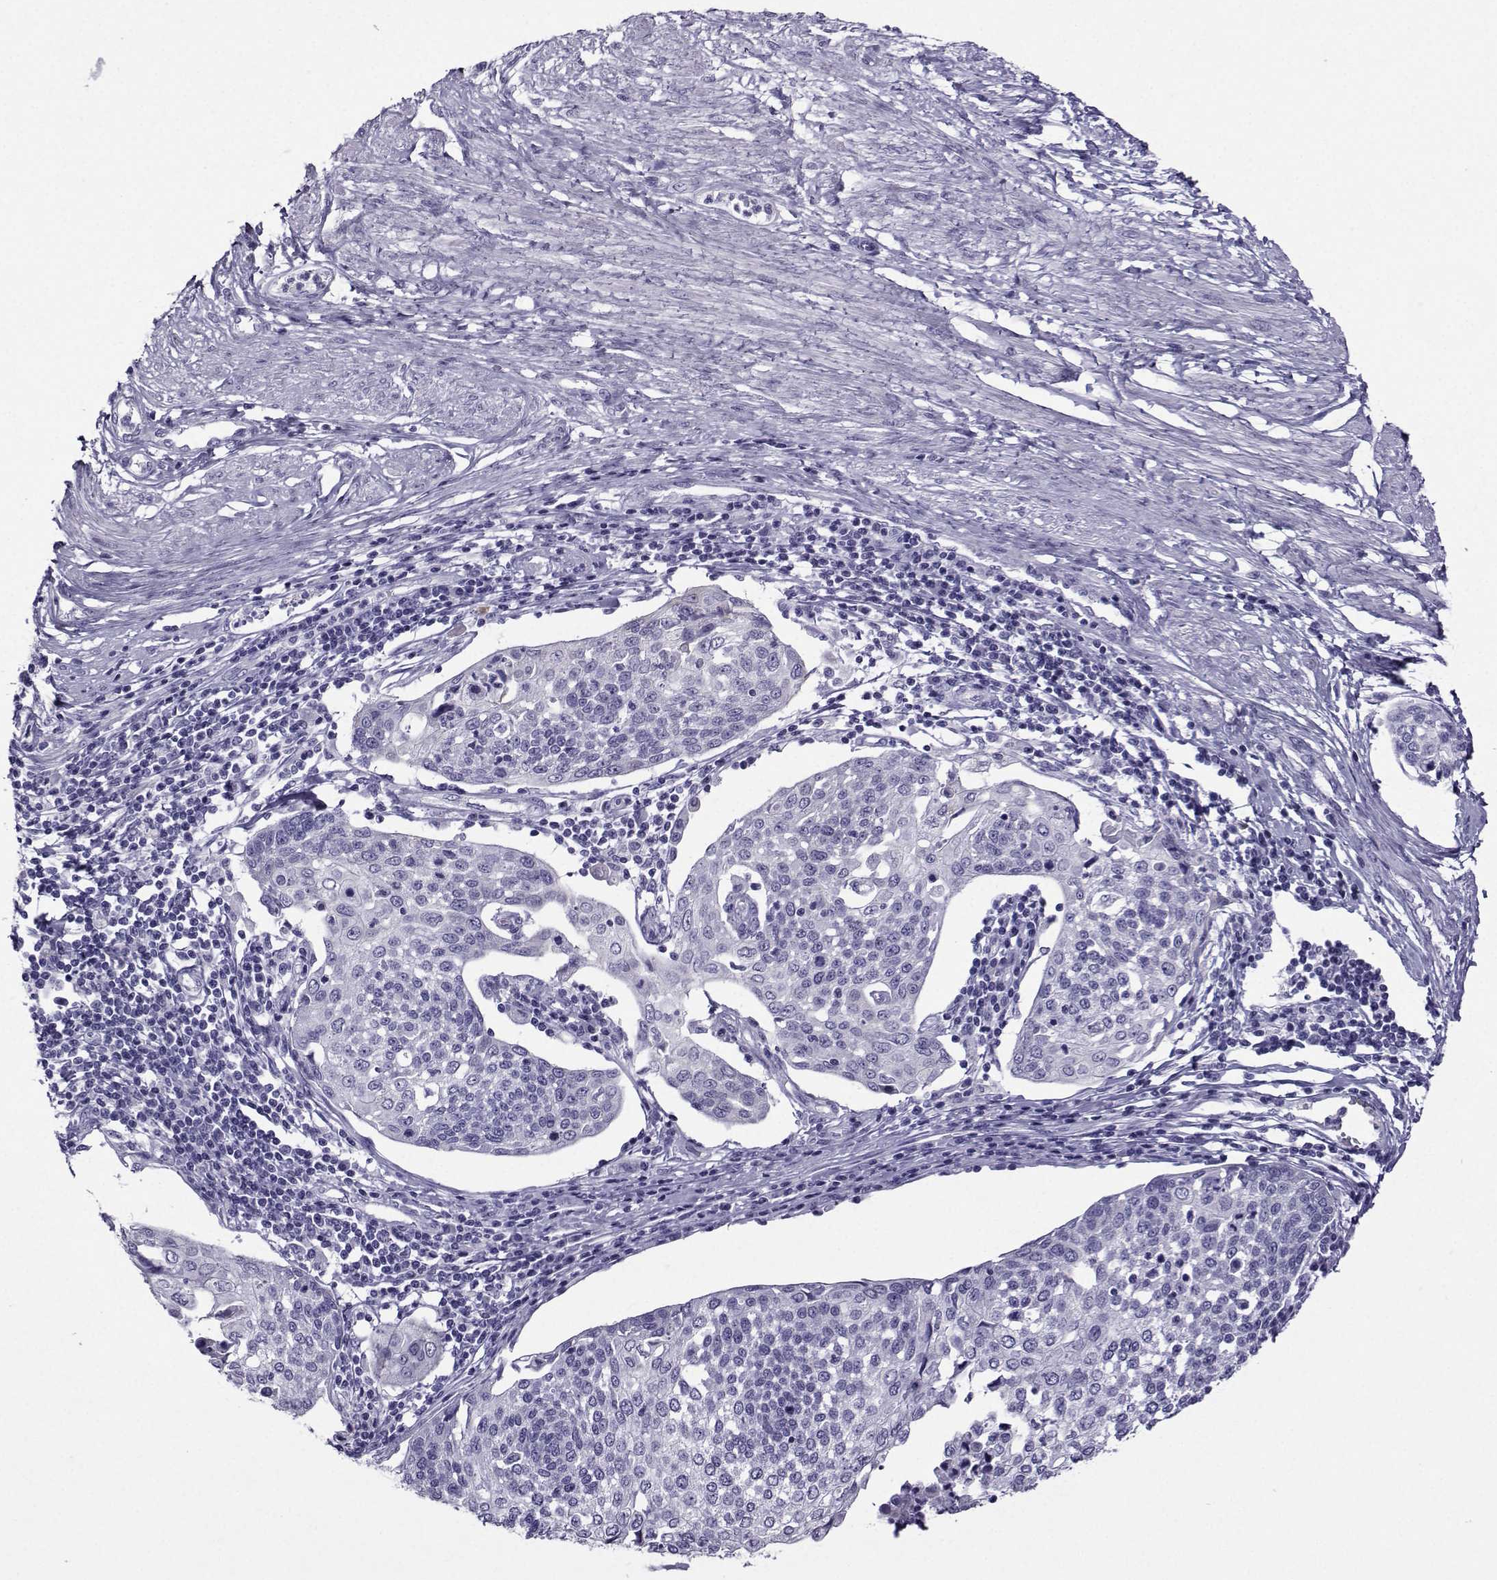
{"staining": {"intensity": "negative", "quantity": "none", "location": "none"}, "tissue": "cervical cancer", "cell_type": "Tumor cells", "image_type": "cancer", "snomed": [{"axis": "morphology", "description": "Squamous cell carcinoma, NOS"}, {"axis": "topography", "description": "Cervix"}], "caption": "High magnification brightfield microscopy of cervical cancer (squamous cell carcinoma) stained with DAB (brown) and counterstained with hematoxylin (blue): tumor cells show no significant staining.", "gene": "CRYBB1", "patient": {"sex": "female", "age": 34}}